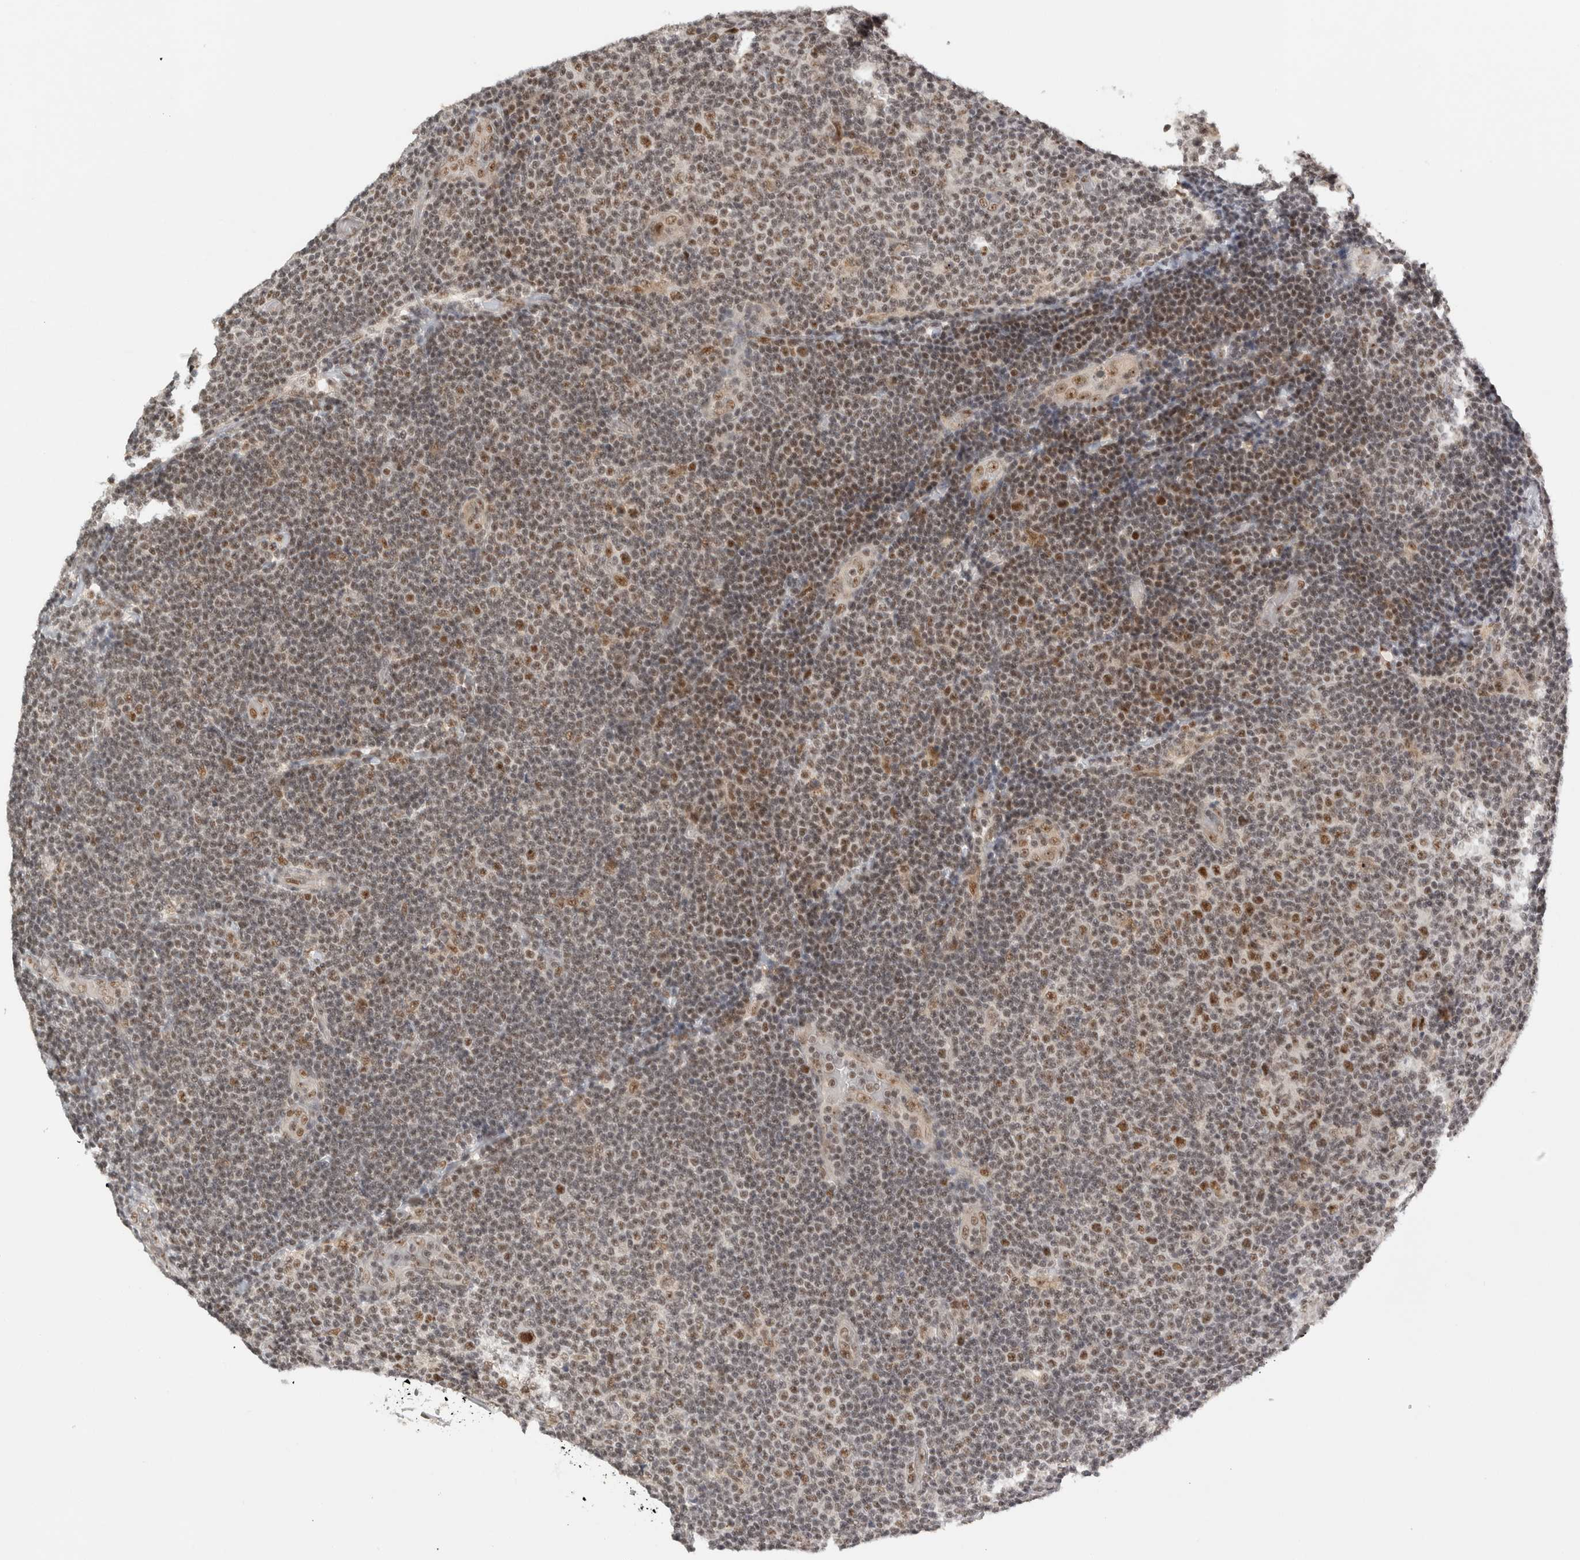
{"staining": {"intensity": "moderate", "quantity": "25%-75%", "location": "nuclear"}, "tissue": "lymphoma", "cell_type": "Tumor cells", "image_type": "cancer", "snomed": [{"axis": "morphology", "description": "Malignant lymphoma, non-Hodgkin's type, Low grade"}, {"axis": "topography", "description": "Lymph node"}], "caption": "Immunohistochemical staining of human malignant lymphoma, non-Hodgkin's type (low-grade) displays moderate nuclear protein positivity in about 25%-75% of tumor cells.", "gene": "EBNA1BP2", "patient": {"sex": "male", "age": 83}}